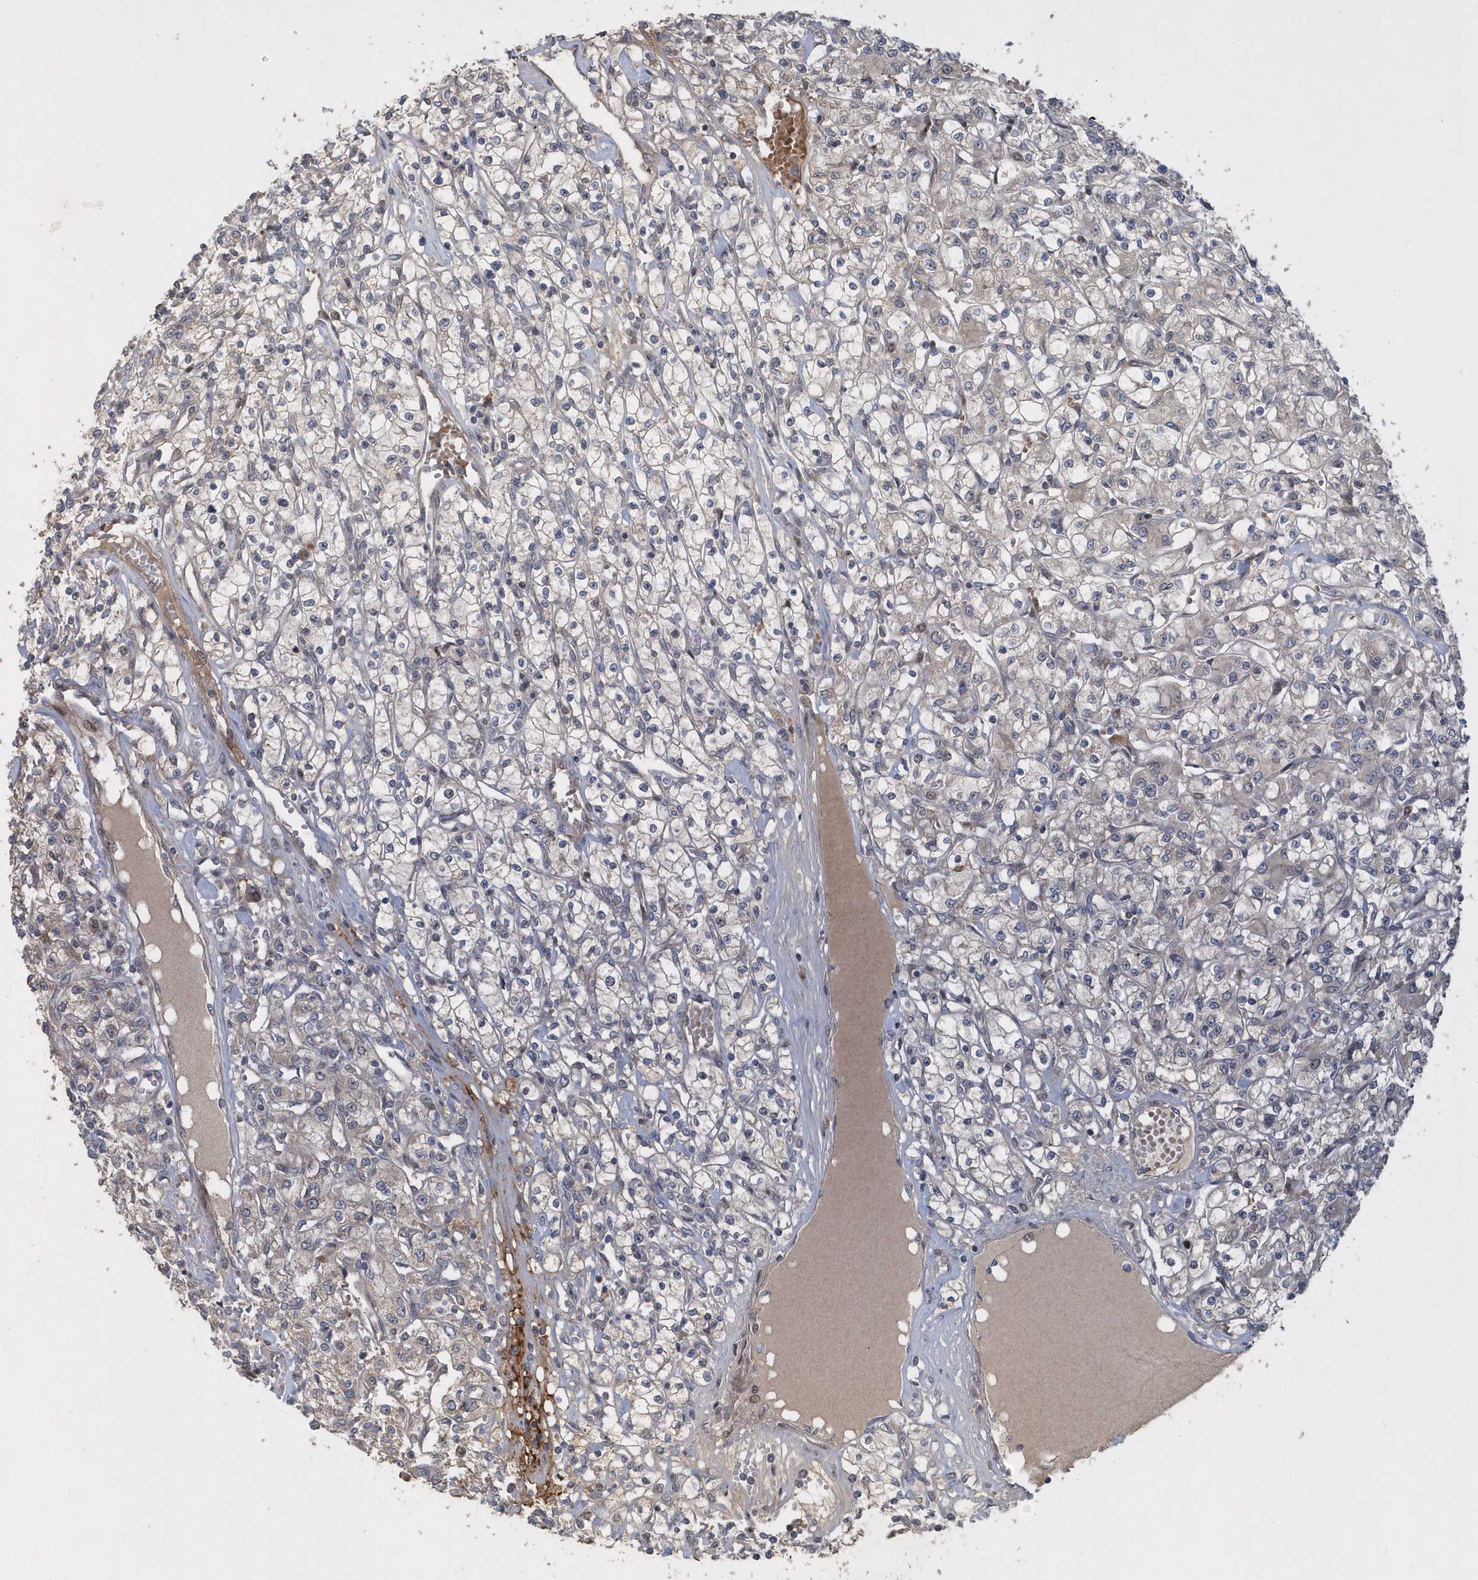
{"staining": {"intensity": "negative", "quantity": "none", "location": "none"}, "tissue": "renal cancer", "cell_type": "Tumor cells", "image_type": "cancer", "snomed": [{"axis": "morphology", "description": "Adenocarcinoma, NOS"}, {"axis": "topography", "description": "Kidney"}], "caption": "Immunohistochemical staining of human renal cancer (adenocarcinoma) reveals no significant positivity in tumor cells. (Brightfield microscopy of DAB (3,3'-diaminobenzidine) immunohistochemistry (IHC) at high magnification).", "gene": "TRAIP", "patient": {"sex": "female", "age": 59}}